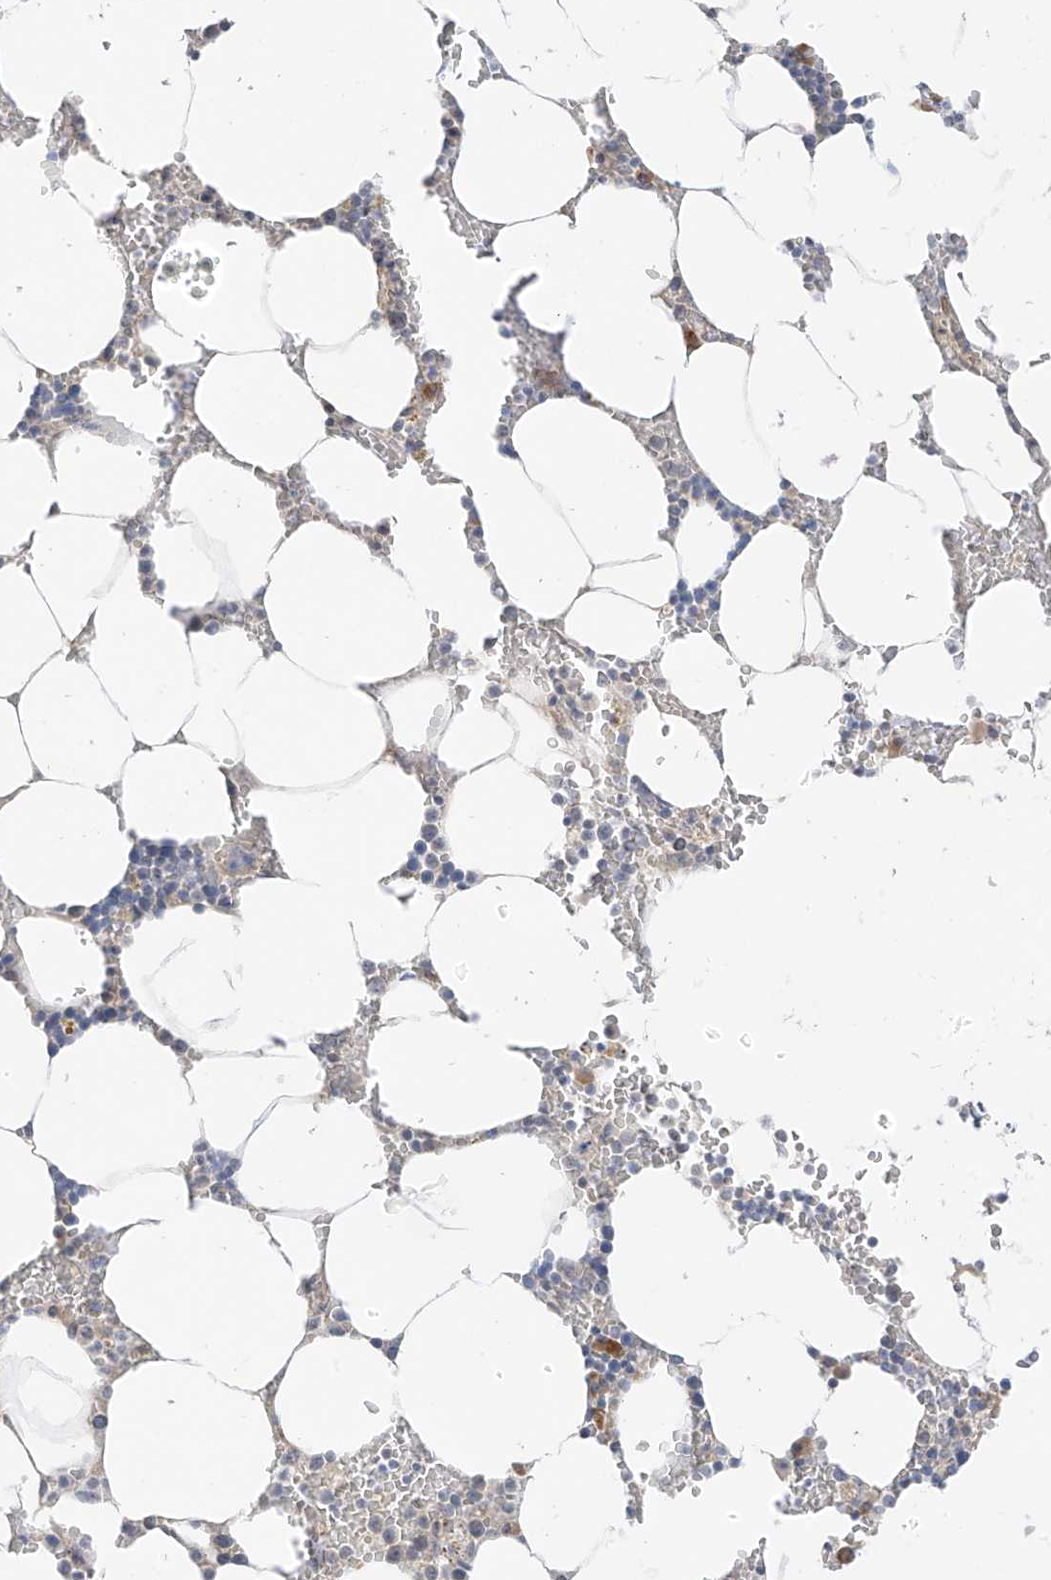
{"staining": {"intensity": "moderate", "quantity": "<25%", "location": "cytoplasmic/membranous"}, "tissue": "bone marrow", "cell_type": "Hematopoietic cells", "image_type": "normal", "snomed": [{"axis": "morphology", "description": "Normal tissue, NOS"}, {"axis": "topography", "description": "Bone marrow"}], "caption": "A high-resolution photomicrograph shows IHC staining of unremarkable bone marrow, which shows moderate cytoplasmic/membranous expression in approximately <25% of hematopoietic cells. Nuclei are stained in blue.", "gene": "C2orf42", "patient": {"sex": "male", "age": 70}}